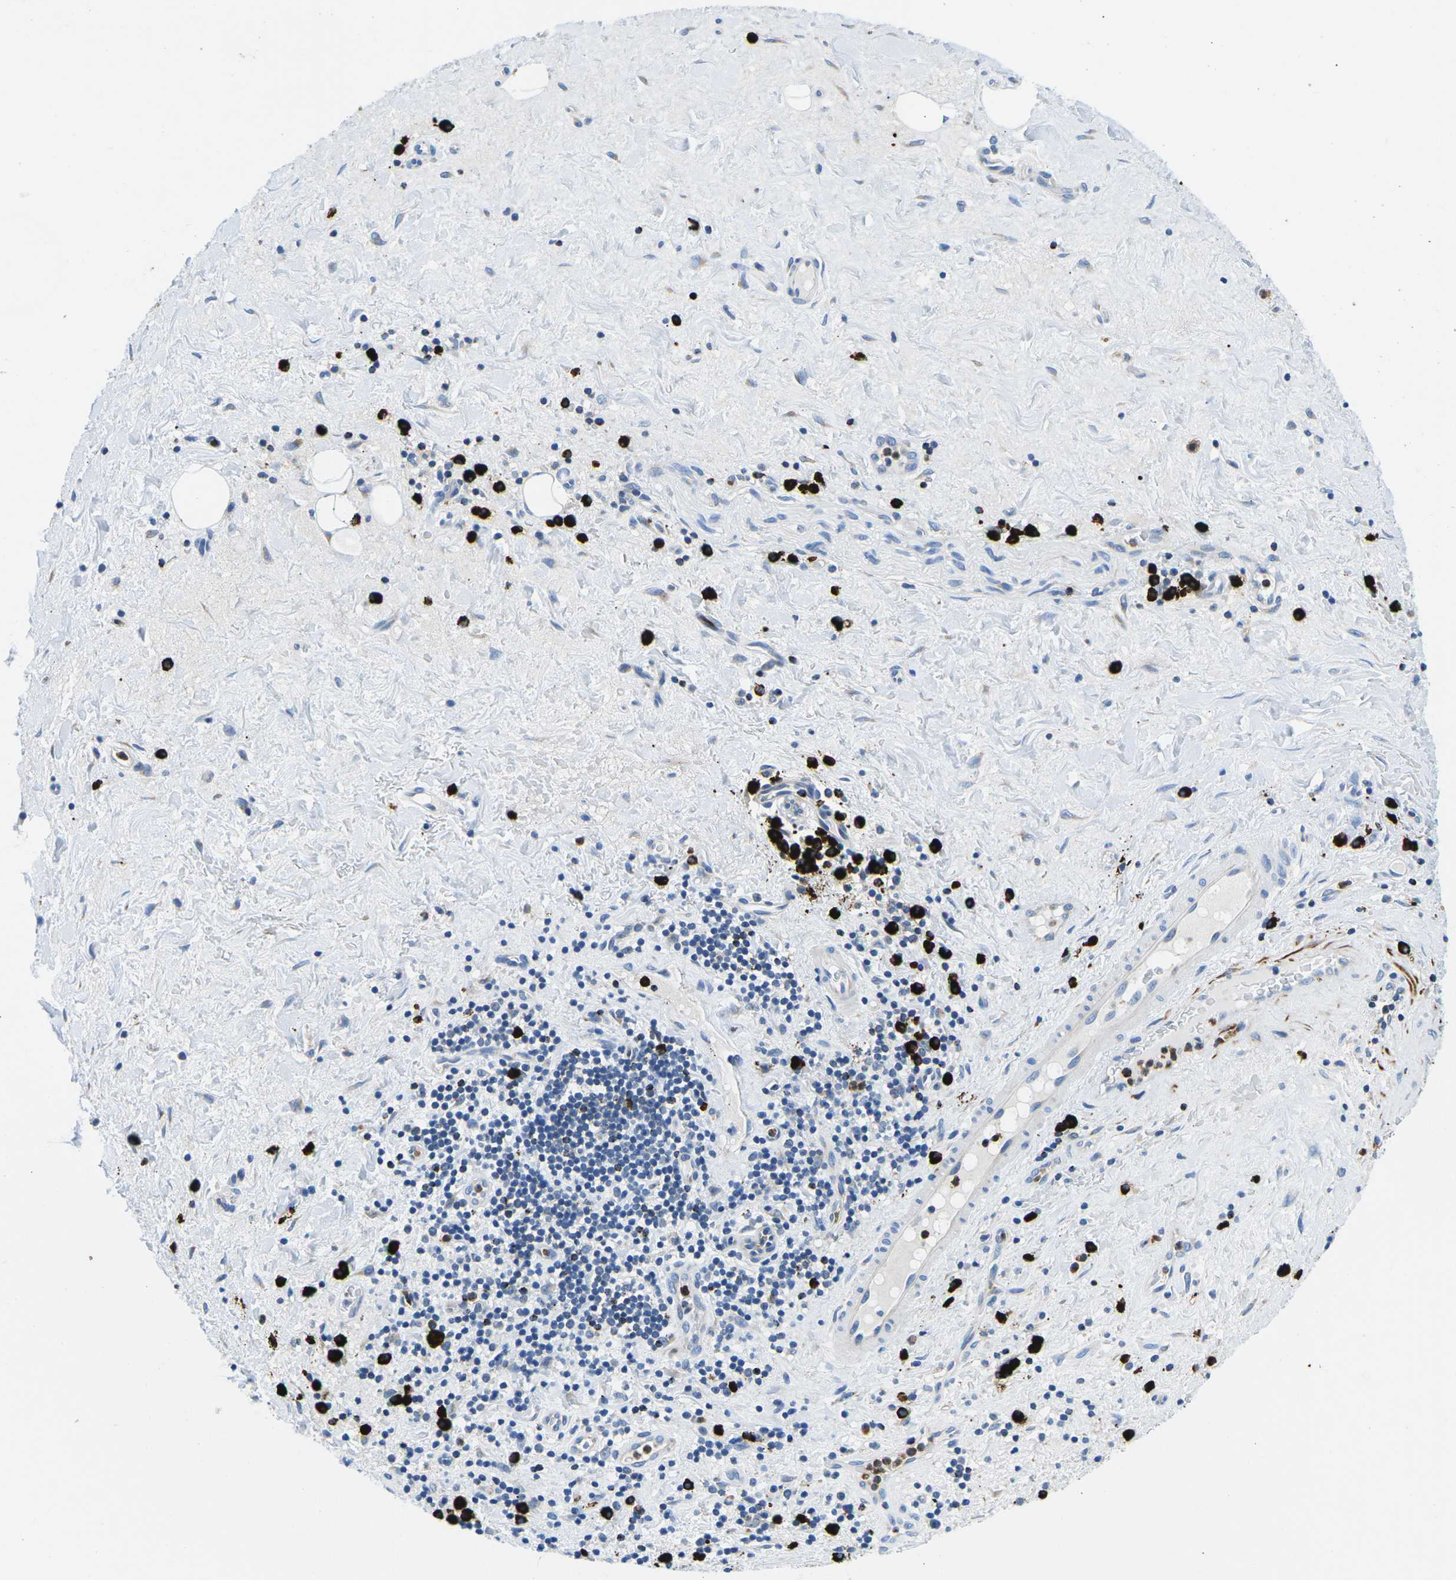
{"staining": {"intensity": "weak", "quantity": "<25%", "location": "cytoplasmic/membranous"}, "tissue": "liver cancer", "cell_type": "Tumor cells", "image_type": "cancer", "snomed": [{"axis": "morphology", "description": "Cholangiocarcinoma"}, {"axis": "topography", "description": "Liver"}], "caption": "A high-resolution histopathology image shows immunohistochemistry staining of liver cancer (cholangiocarcinoma), which reveals no significant staining in tumor cells. (DAB (3,3'-diaminobenzidine) immunohistochemistry (IHC), high magnification).", "gene": "MC4R", "patient": {"sex": "female", "age": 38}}